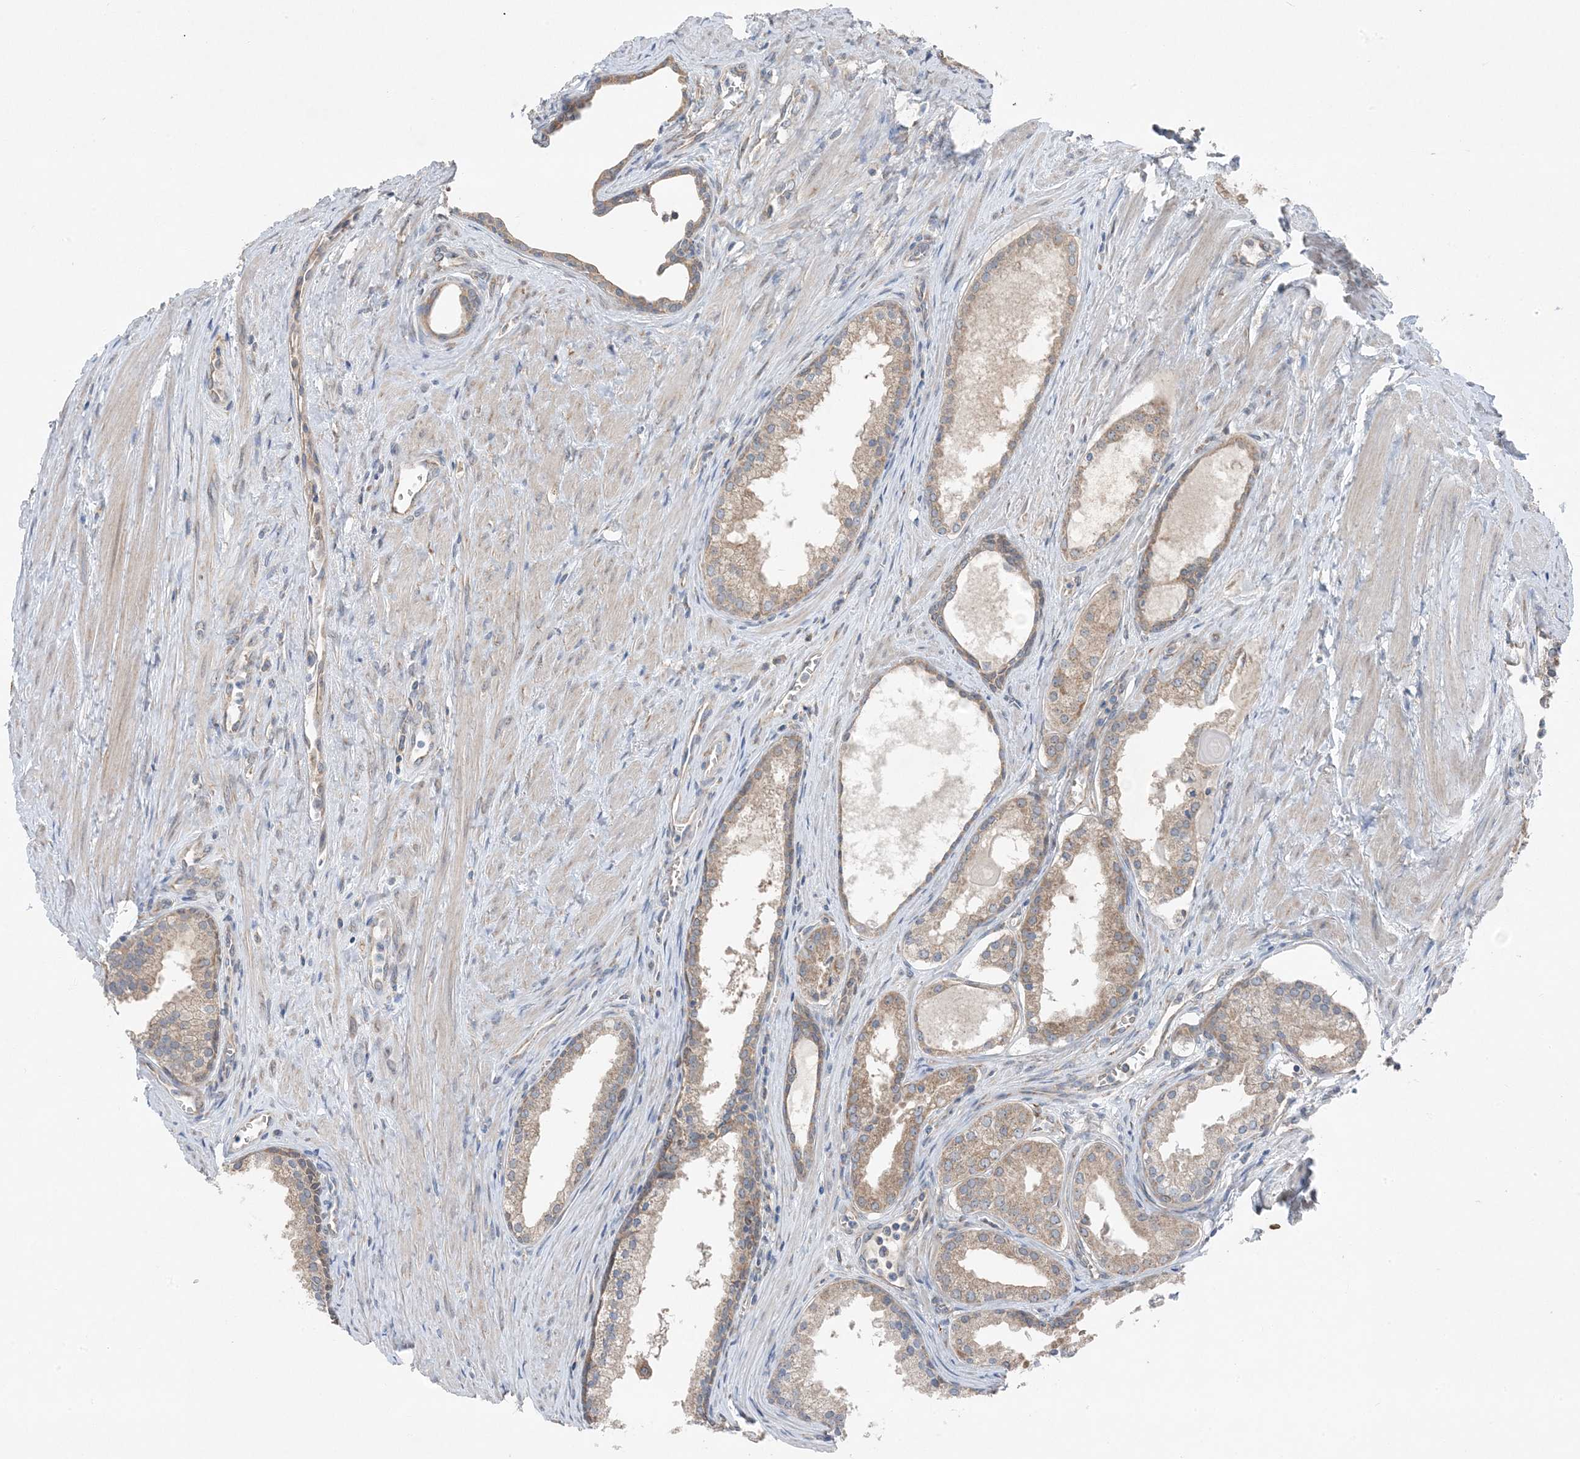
{"staining": {"intensity": "weak", "quantity": ">75%", "location": "cytoplasmic/membranous"}, "tissue": "prostate cancer", "cell_type": "Tumor cells", "image_type": "cancer", "snomed": [{"axis": "morphology", "description": "Adenocarcinoma, High grade"}, {"axis": "topography", "description": "Prostate"}], "caption": "Immunohistochemical staining of human prostate adenocarcinoma (high-grade) demonstrates weak cytoplasmic/membranous protein staining in approximately >75% of tumor cells.", "gene": "DHX30", "patient": {"sex": "male", "age": 68}}